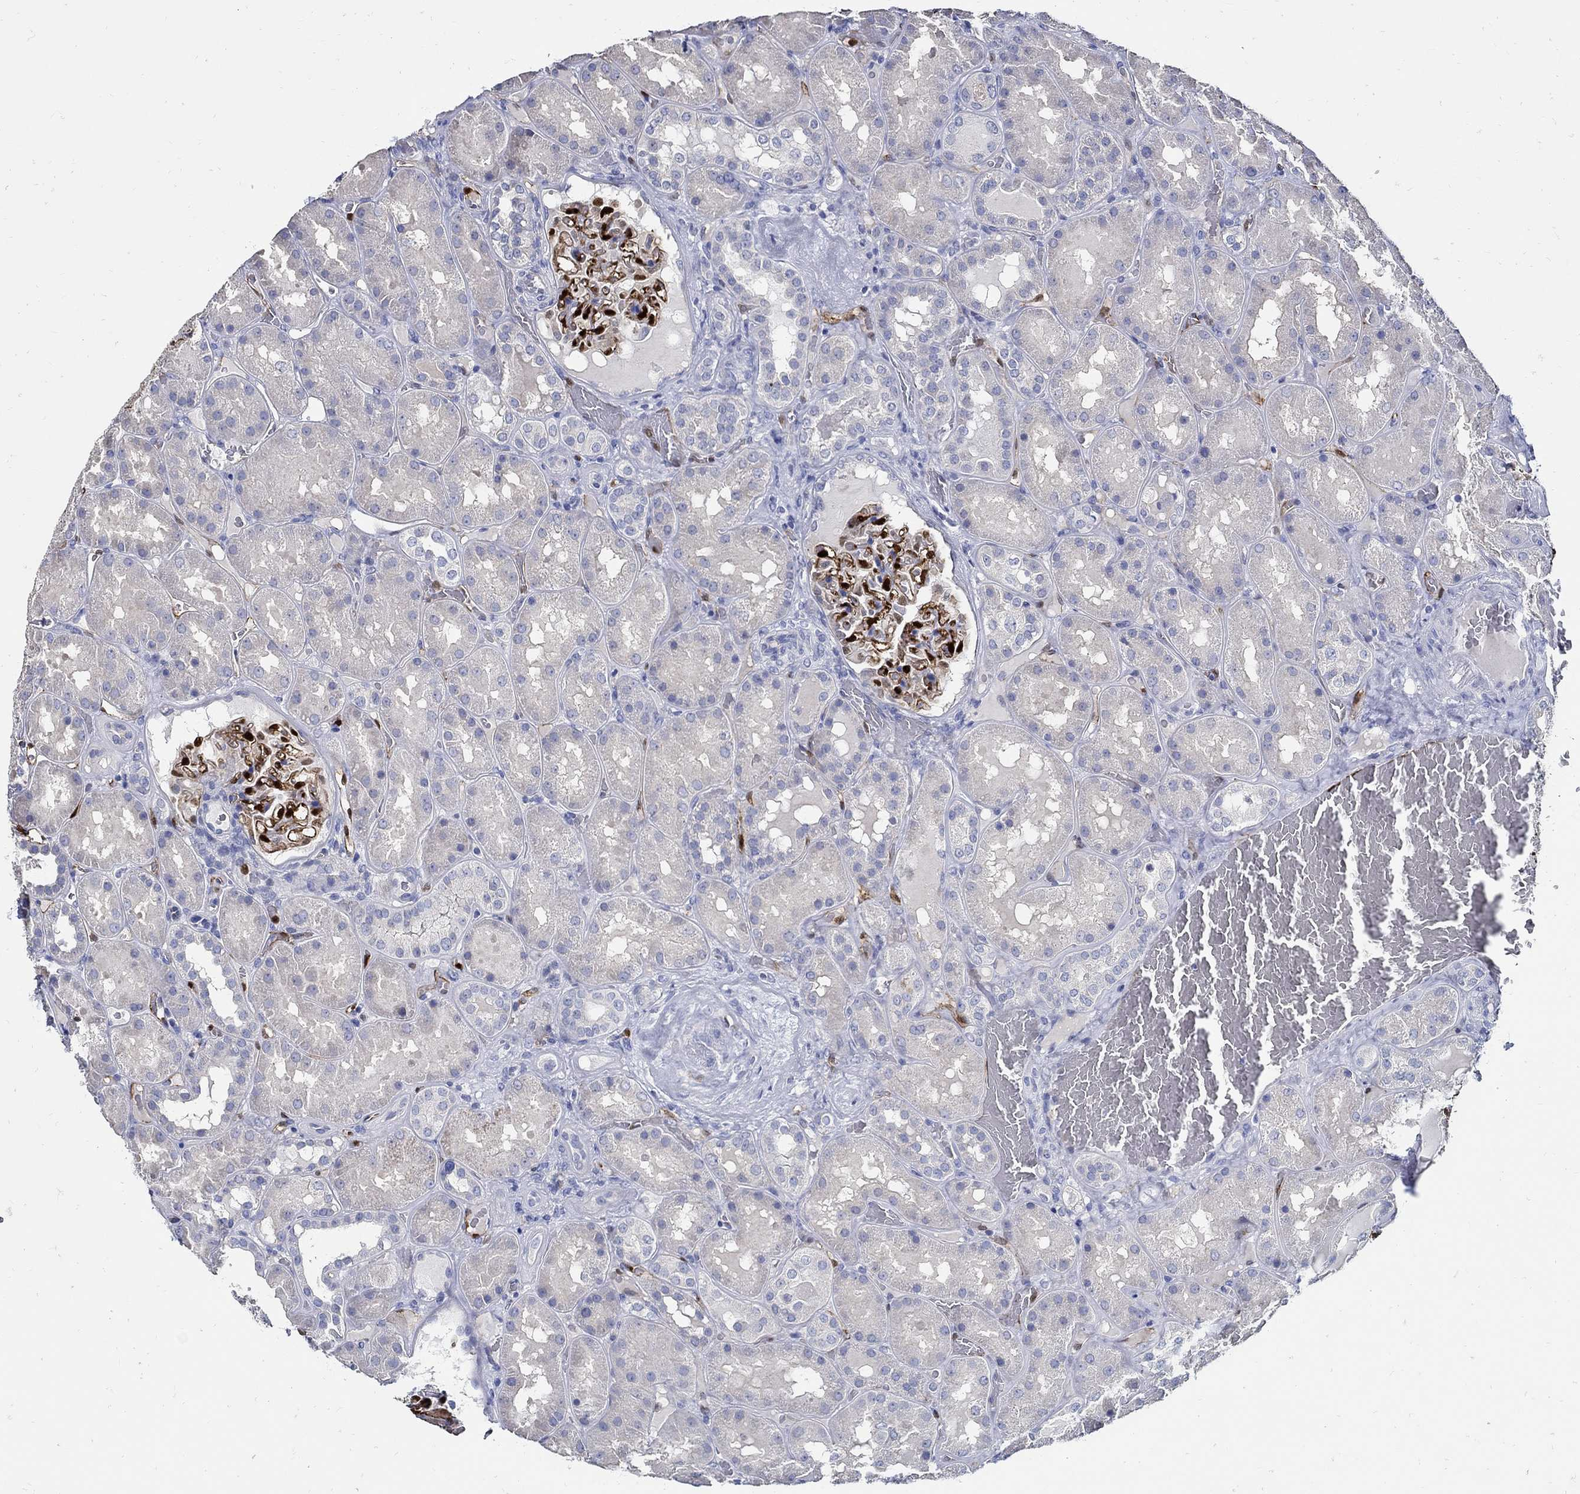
{"staining": {"intensity": "negative", "quantity": "none", "location": "none"}, "tissue": "kidney", "cell_type": "Cells in glomeruli", "image_type": "normal", "snomed": [{"axis": "morphology", "description": "Normal tissue, NOS"}, {"axis": "topography", "description": "Kidney"}], "caption": "Histopathology image shows no significant protein staining in cells in glomeruli of normal kidney.", "gene": "PRX", "patient": {"sex": "male", "age": 73}}